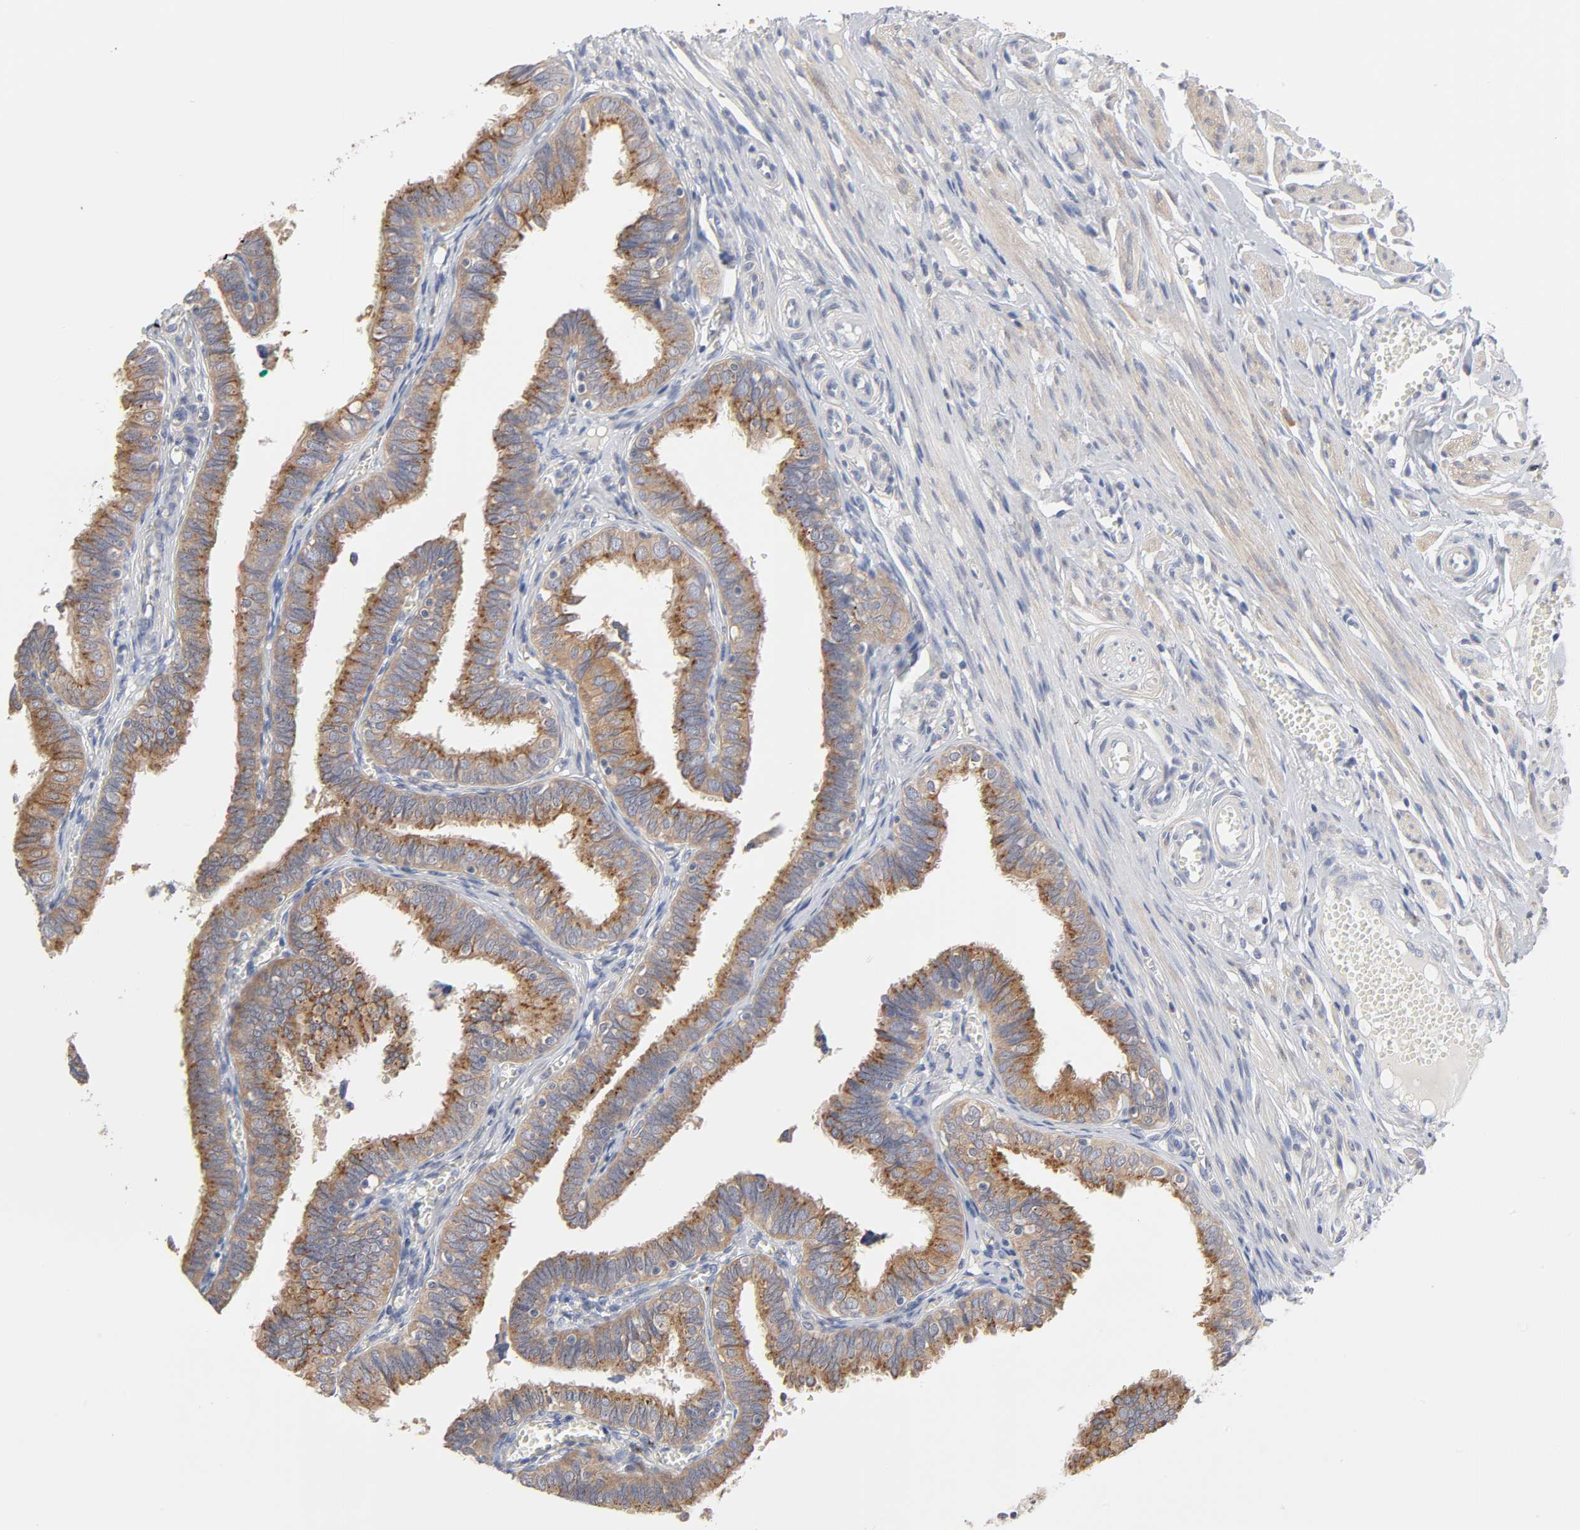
{"staining": {"intensity": "moderate", "quantity": ">75%", "location": "cytoplasmic/membranous"}, "tissue": "fallopian tube", "cell_type": "Glandular cells", "image_type": "normal", "snomed": [{"axis": "morphology", "description": "Normal tissue, NOS"}, {"axis": "topography", "description": "Fallopian tube"}], "caption": "A high-resolution micrograph shows immunohistochemistry (IHC) staining of benign fallopian tube, which demonstrates moderate cytoplasmic/membranous staining in approximately >75% of glandular cells.", "gene": "C17orf75", "patient": {"sex": "female", "age": 46}}